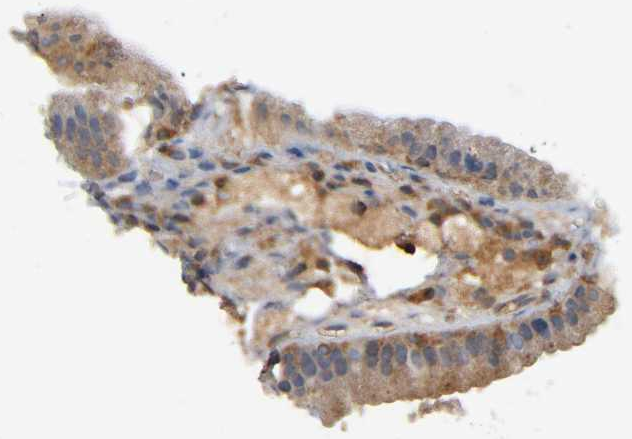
{"staining": {"intensity": "moderate", "quantity": ">75%", "location": "cytoplasmic/membranous"}, "tissue": "gallbladder", "cell_type": "Glandular cells", "image_type": "normal", "snomed": [{"axis": "morphology", "description": "Normal tissue, NOS"}, {"axis": "topography", "description": "Gallbladder"}], "caption": "Immunohistochemical staining of normal human gallbladder shows medium levels of moderate cytoplasmic/membranous staining in approximately >75% of glandular cells. (Stains: DAB in brown, nuclei in blue, Microscopy: brightfield microscopy at high magnification).", "gene": "IKBKB", "patient": {"sex": "female", "age": 24}}